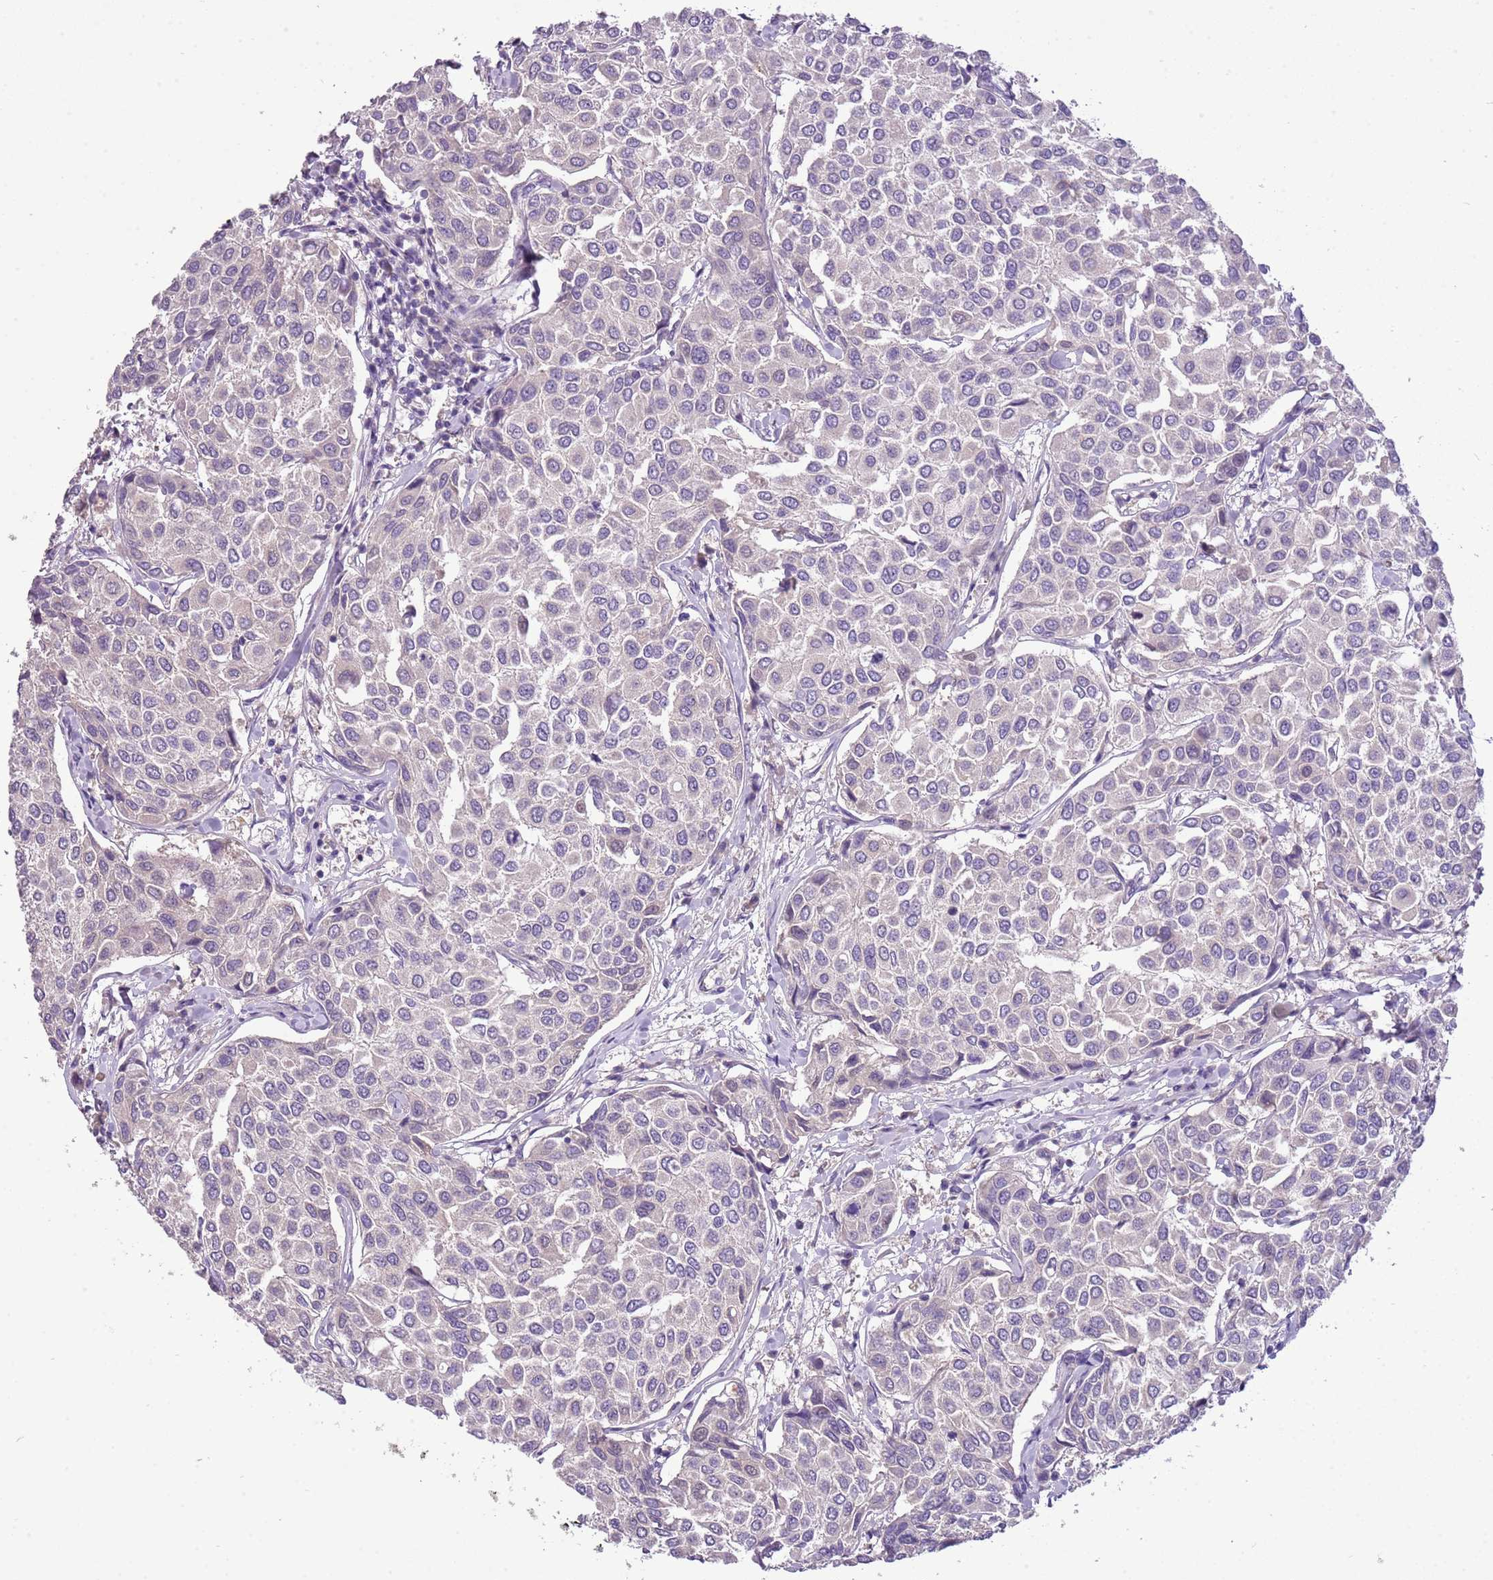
{"staining": {"intensity": "negative", "quantity": "none", "location": "none"}, "tissue": "breast cancer", "cell_type": "Tumor cells", "image_type": "cancer", "snomed": [{"axis": "morphology", "description": "Duct carcinoma"}, {"axis": "topography", "description": "Breast"}], "caption": "Human invasive ductal carcinoma (breast) stained for a protein using immunohistochemistry (IHC) demonstrates no staining in tumor cells.", "gene": "SCAMP5", "patient": {"sex": "female", "age": 55}}